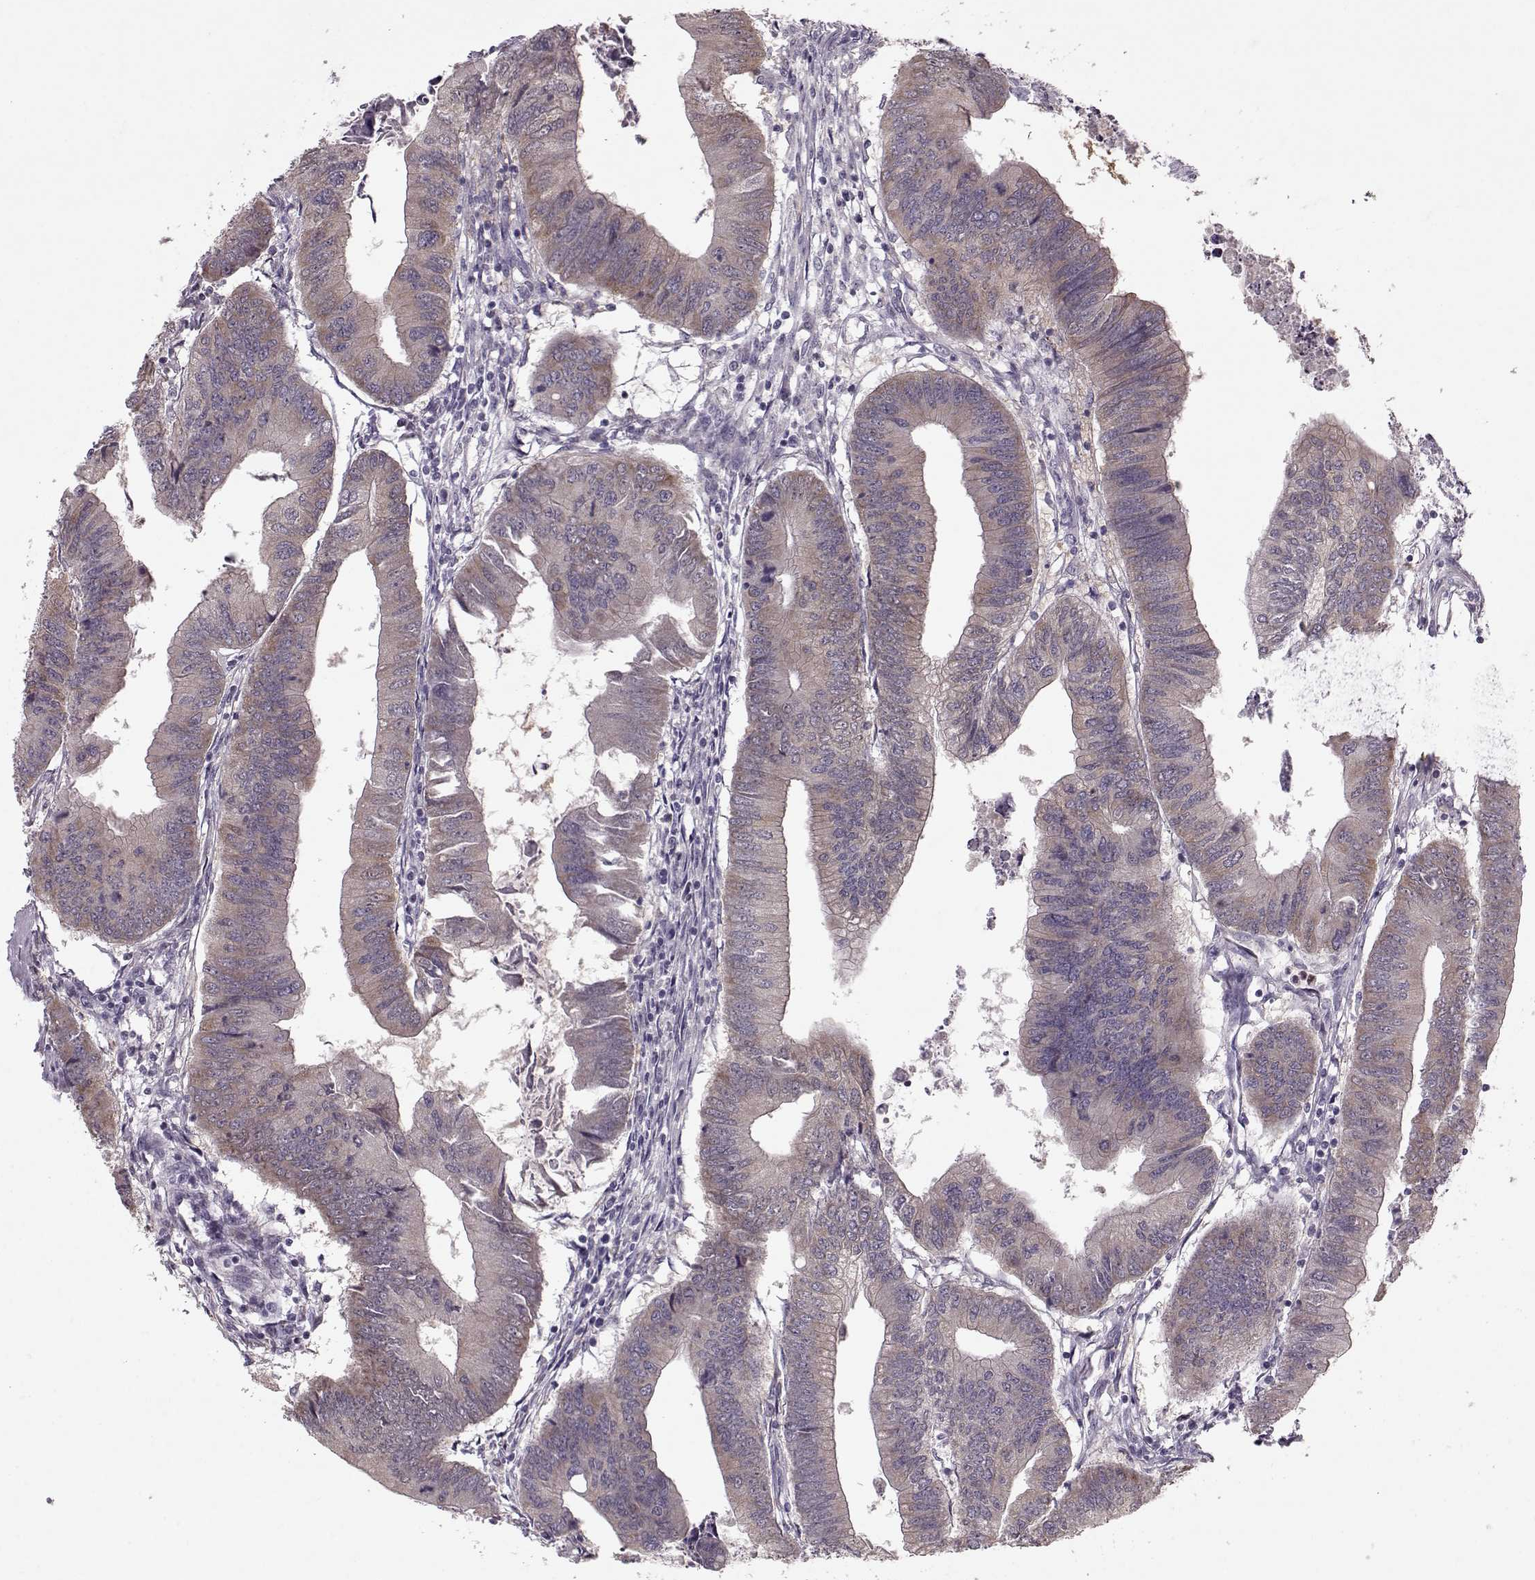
{"staining": {"intensity": "weak", "quantity": ">75%", "location": "cytoplasmic/membranous"}, "tissue": "colorectal cancer", "cell_type": "Tumor cells", "image_type": "cancer", "snomed": [{"axis": "morphology", "description": "Adenocarcinoma, NOS"}, {"axis": "topography", "description": "Colon"}], "caption": "About >75% of tumor cells in human adenocarcinoma (colorectal) display weak cytoplasmic/membranous protein positivity as visualized by brown immunohistochemical staining.", "gene": "ACOT11", "patient": {"sex": "male", "age": 53}}